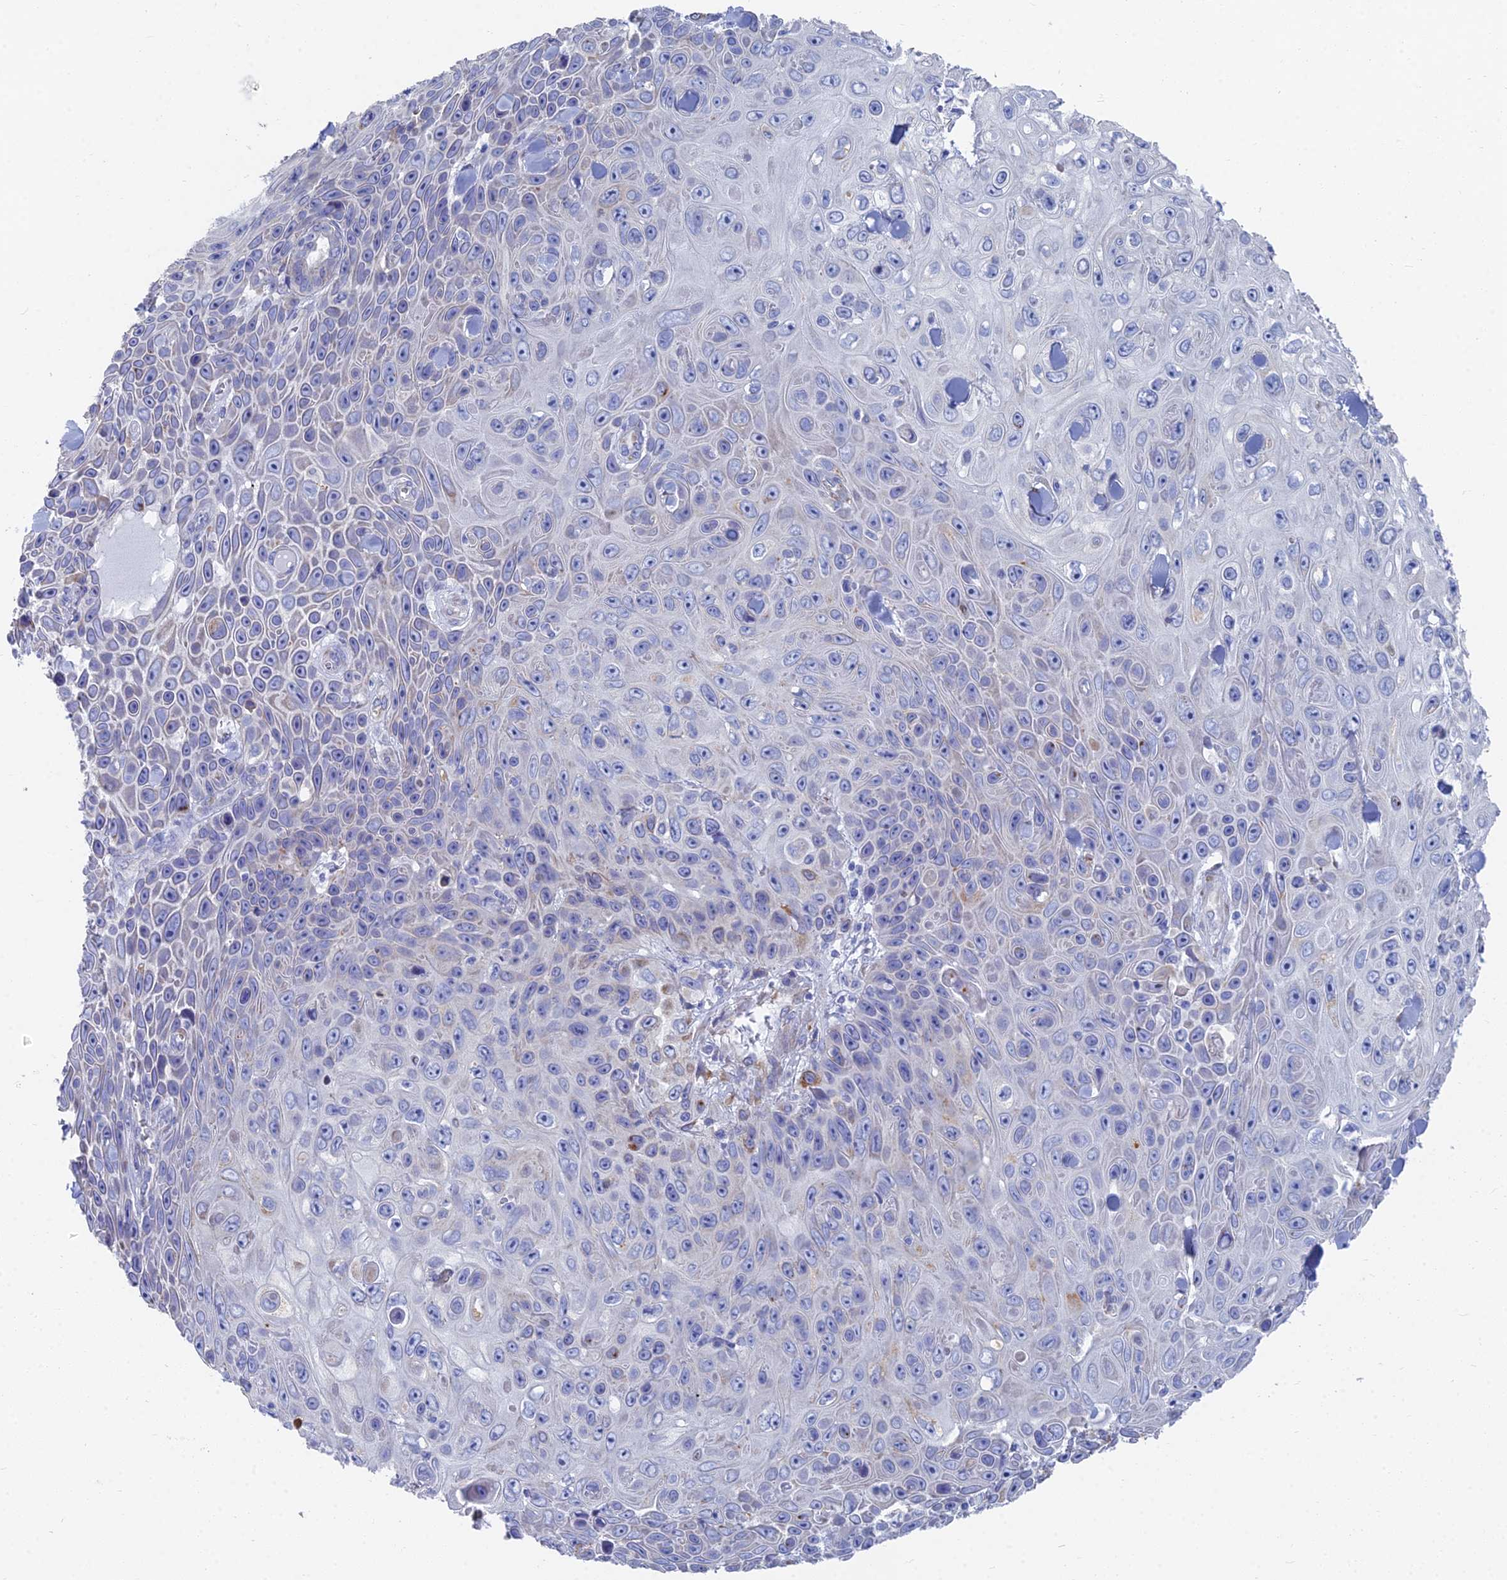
{"staining": {"intensity": "negative", "quantity": "none", "location": "none"}, "tissue": "skin cancer", "cell_type": "Tumor cells", "image_type": "cancer", "snomed": [{"axis": "morphology", "description": "Squamous cell carcinoma, NOS"}, {"axis": "topography", "description": "Skin"}], "caption": "The photomicrograph displays no significant staining in tumor cells of skin cancer (squamous cell carcinoma).", "gene": "TNNT3", "patient": {"sex": "male", "age": 82}}